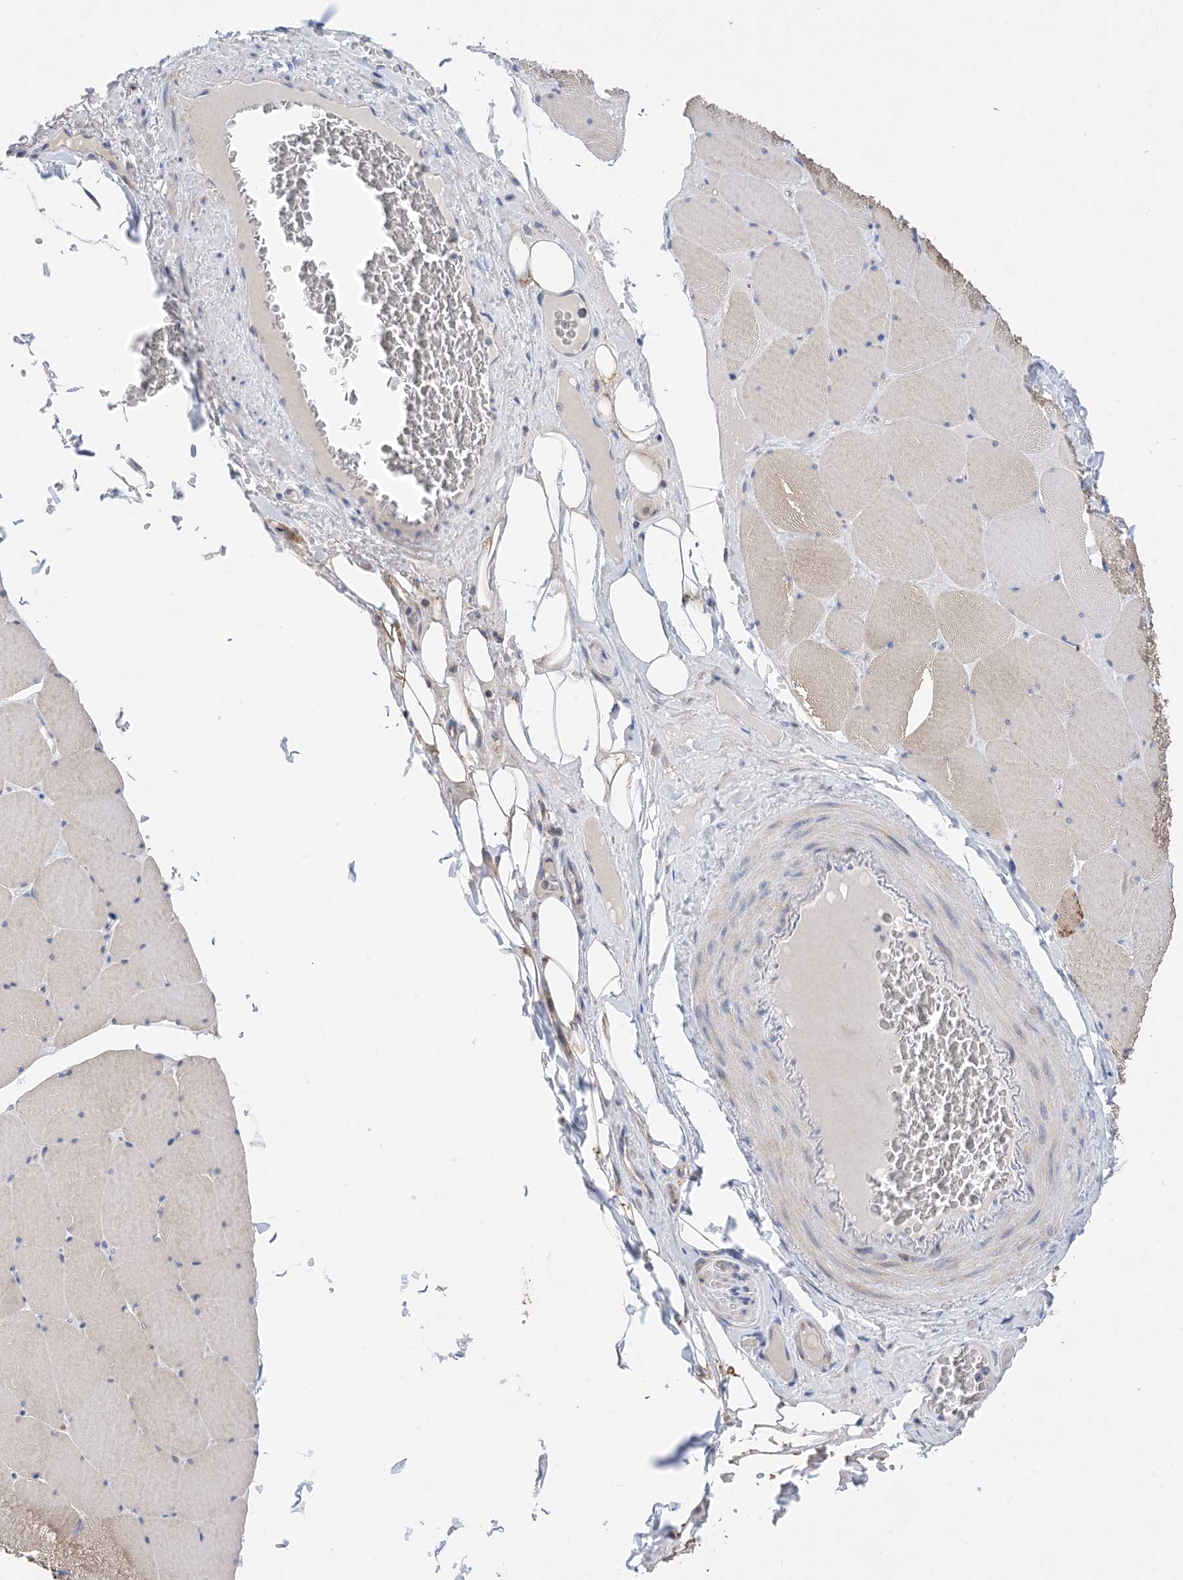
{"staining": {"intensity": "weak", "quantity": "25%-75%", "location": "cytoplasmic/membranous"}, "tissue": "skeletal muscle", "cell_type": "Myocytes", "image_type": "normal", "snomed": [{"axis": "morphology", "description": "Normal tissue, NOS"}, {"axis": "topography", "description": "Skeletal muscle"}, {"axis": "topography", "description": "Head-Neck"}], "caption": "Immunohistochemical staining of unremarkable human skeletal muscle demonstrates weak cytoplasmic/membranous protein expression in approximately 25%-75% of myocytes.", "gene": "PLK4", "patient": {"sex": "male", "age": 66}}